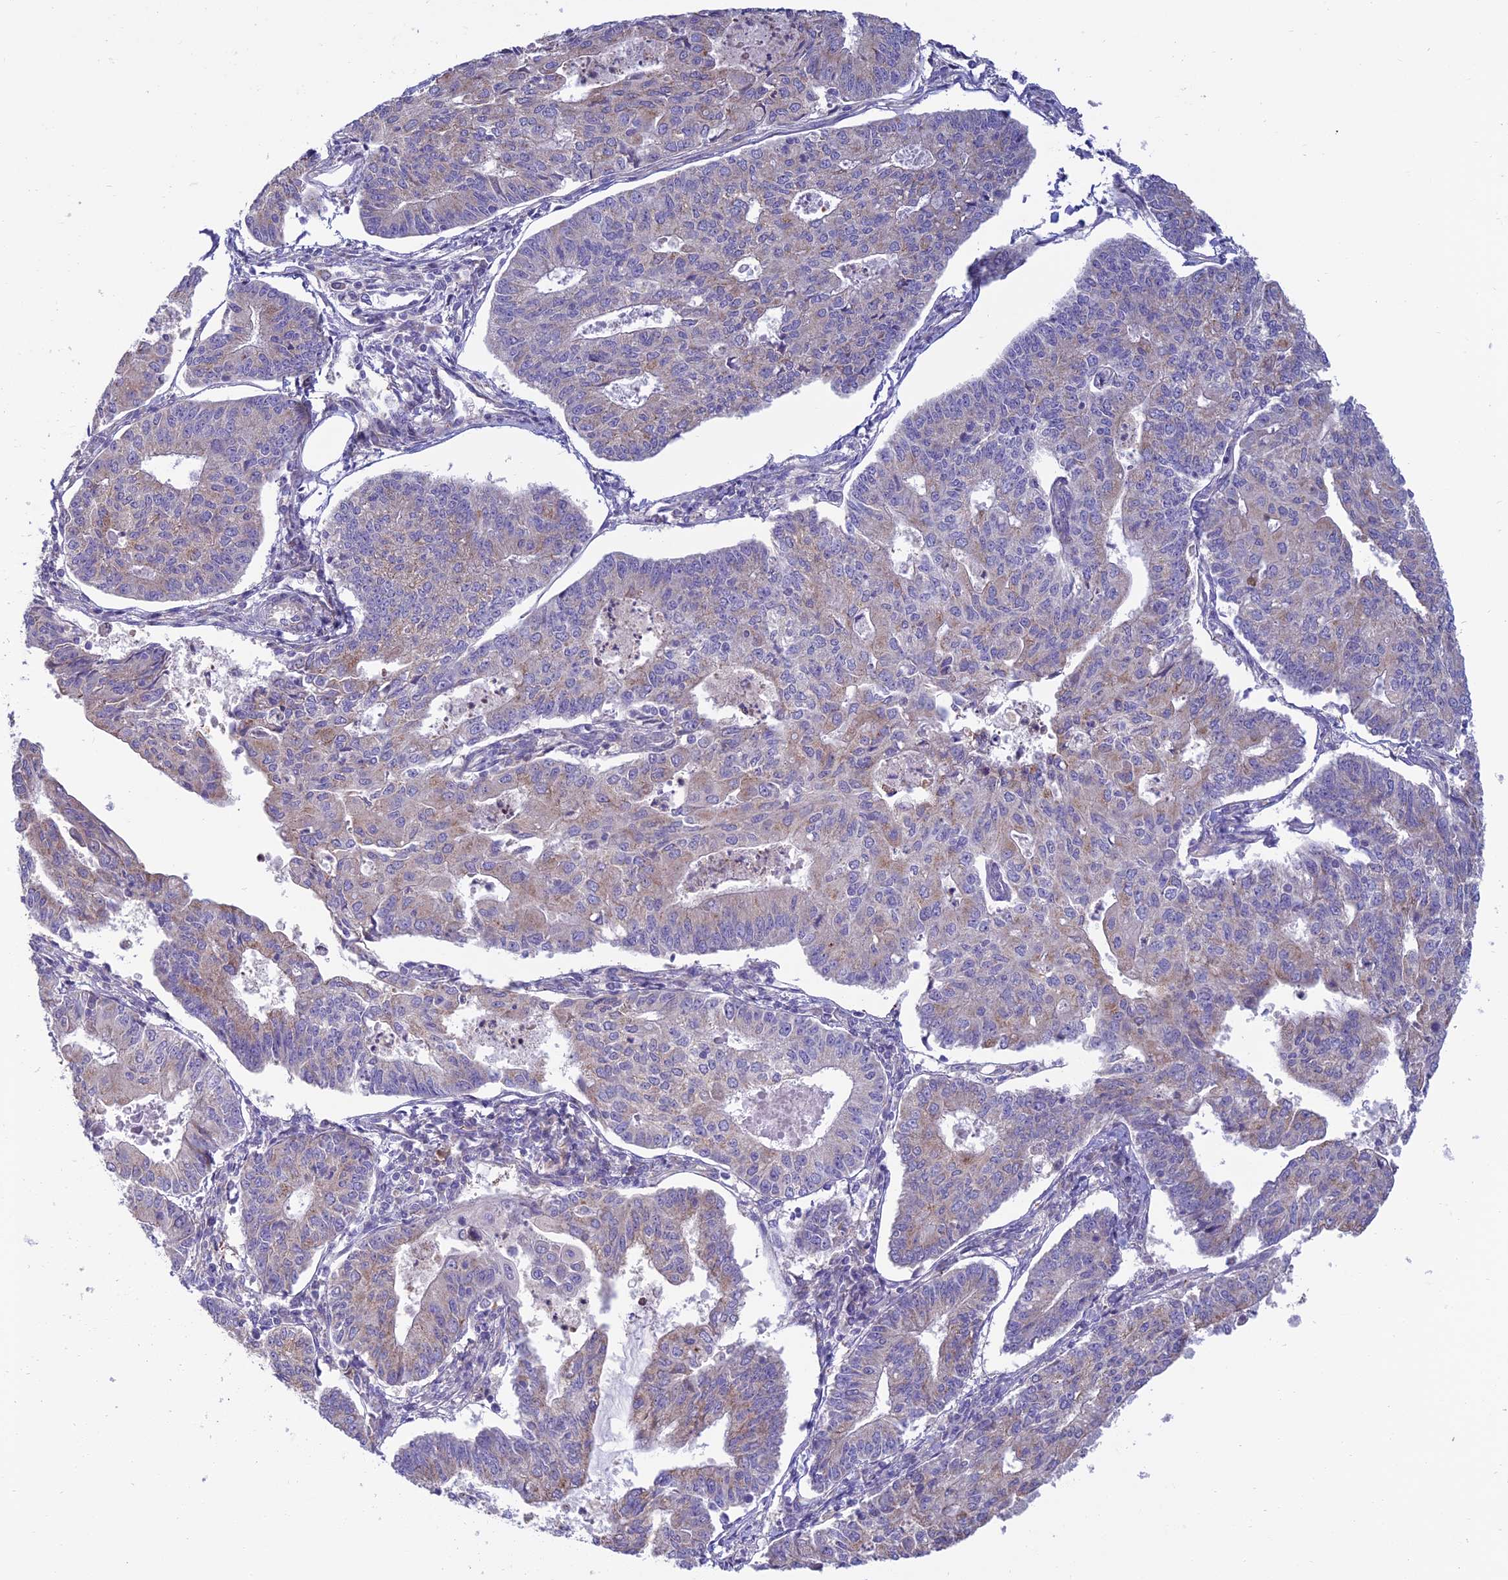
{"staining": {"intensity": "weak", "quantity": "<25%", "location": "cytoplasmic/membranous"}, "tissue": "endometrial cancer", "cell_type": "Tumor cells", "image_type": "cancer", "snomed": [{"axis": "morphology", "description": "Adenocarcinoma, NOS"}, {"axis": "topography", "description": "Endometrium"}], "caption": "There is no significant expression in tumor cells of endometrial cancer (adenocarcinoma).", "gene": "DUS2", "patient": {"sex": "female", "age": 56}}